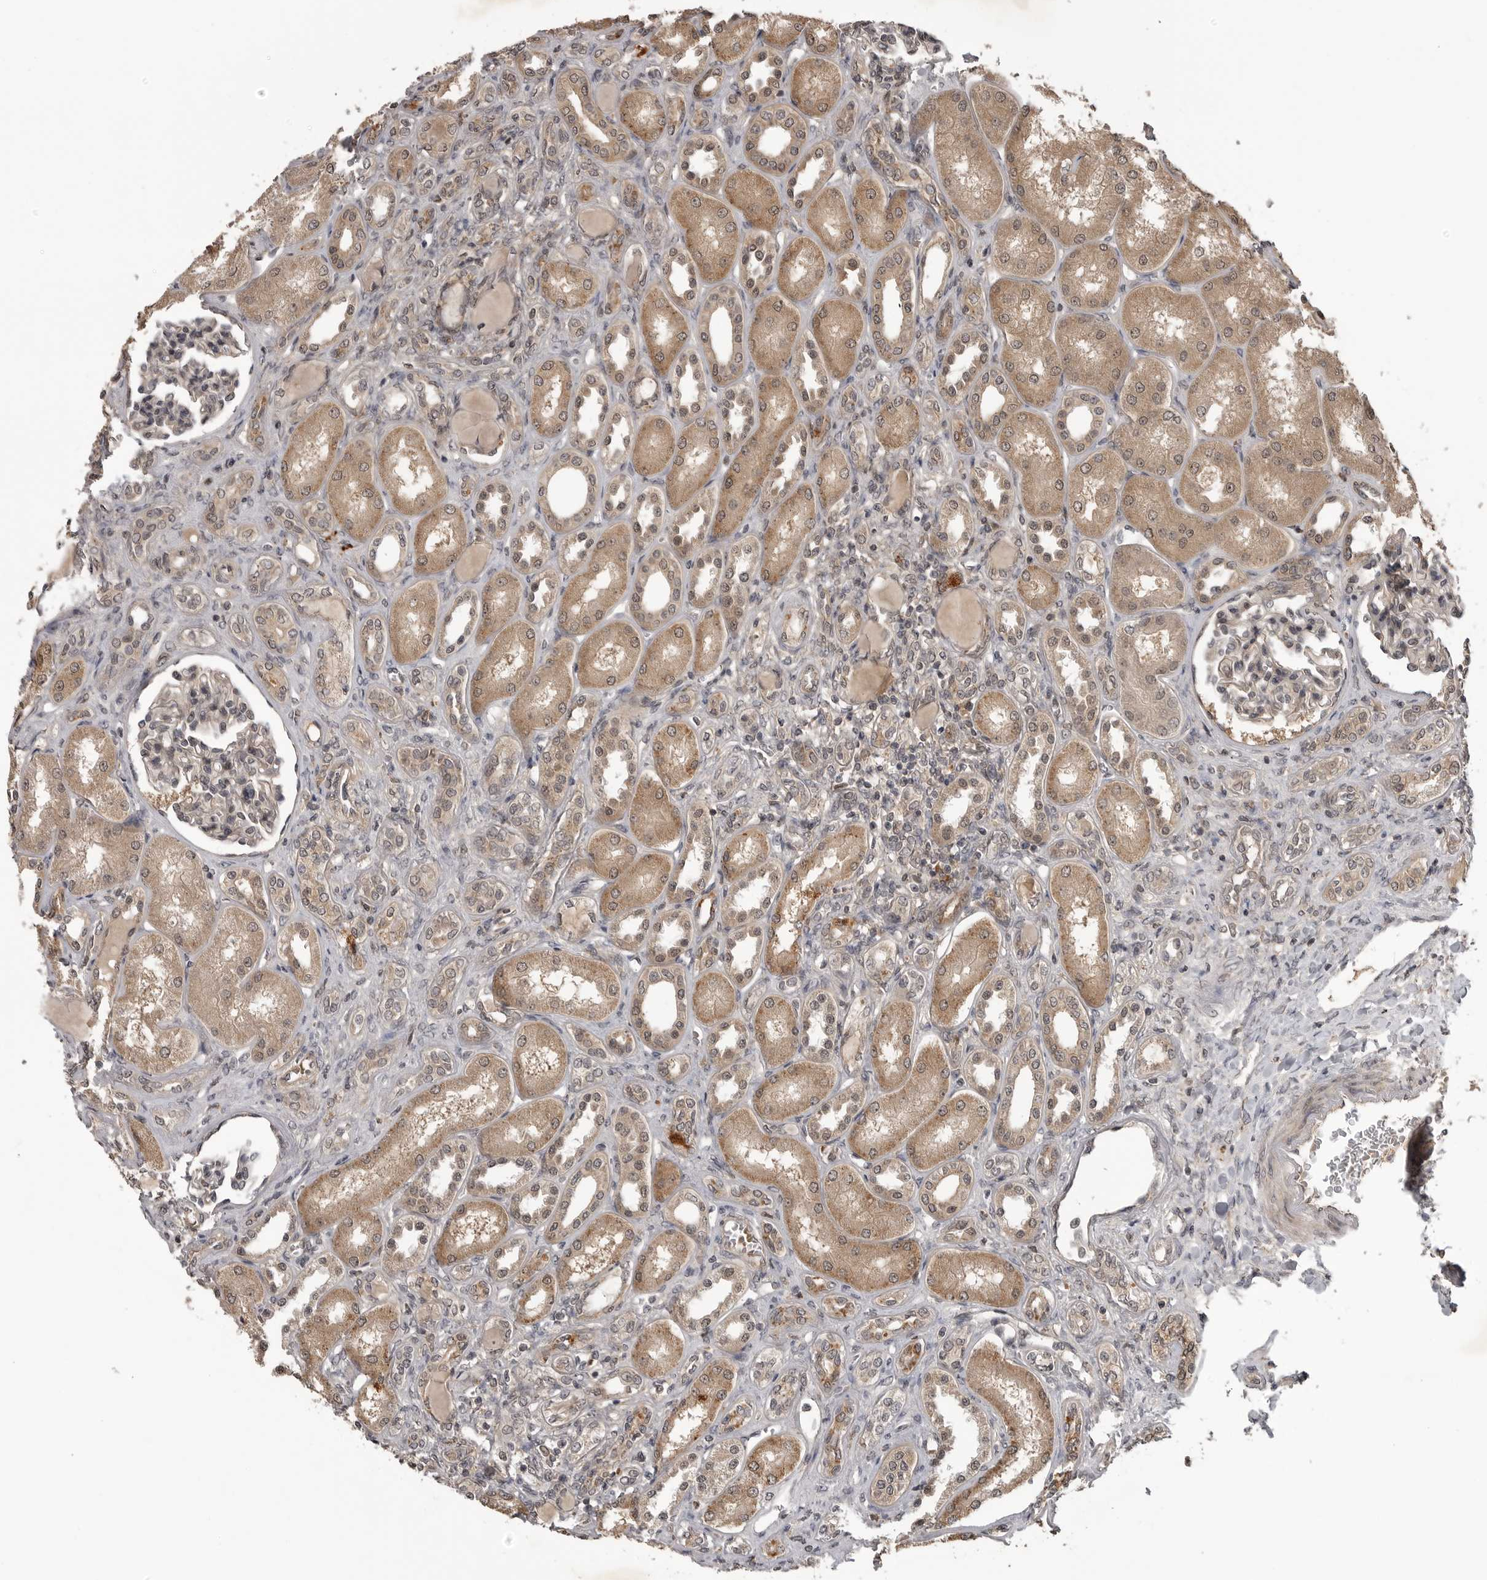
{"staining": {"intensity": "weak", "quantity": "25%-75%", "location": "cytoplasmic/membranous,nuclear"}, "tissue": "kidney", "cell_type": "Cells in glomeruli", "image_type": "normal", "snomed": [{"axis": "morphology", "description": "Normal tissue, NOS"}, {"axis": "topography", "description": "Kidney"}], "caption": "Protein expression analysis of normal kidney reveals weak cytoplasmic/membranous,nuclear positivity in about 25%-75% of cells in glomeruli. Immunohistochemistry (ihc) stains the protein of interest in brown and the nuclei are stained blue.", "gene": "AKAP7", "patient": {"sex": "male", "age": 7}}